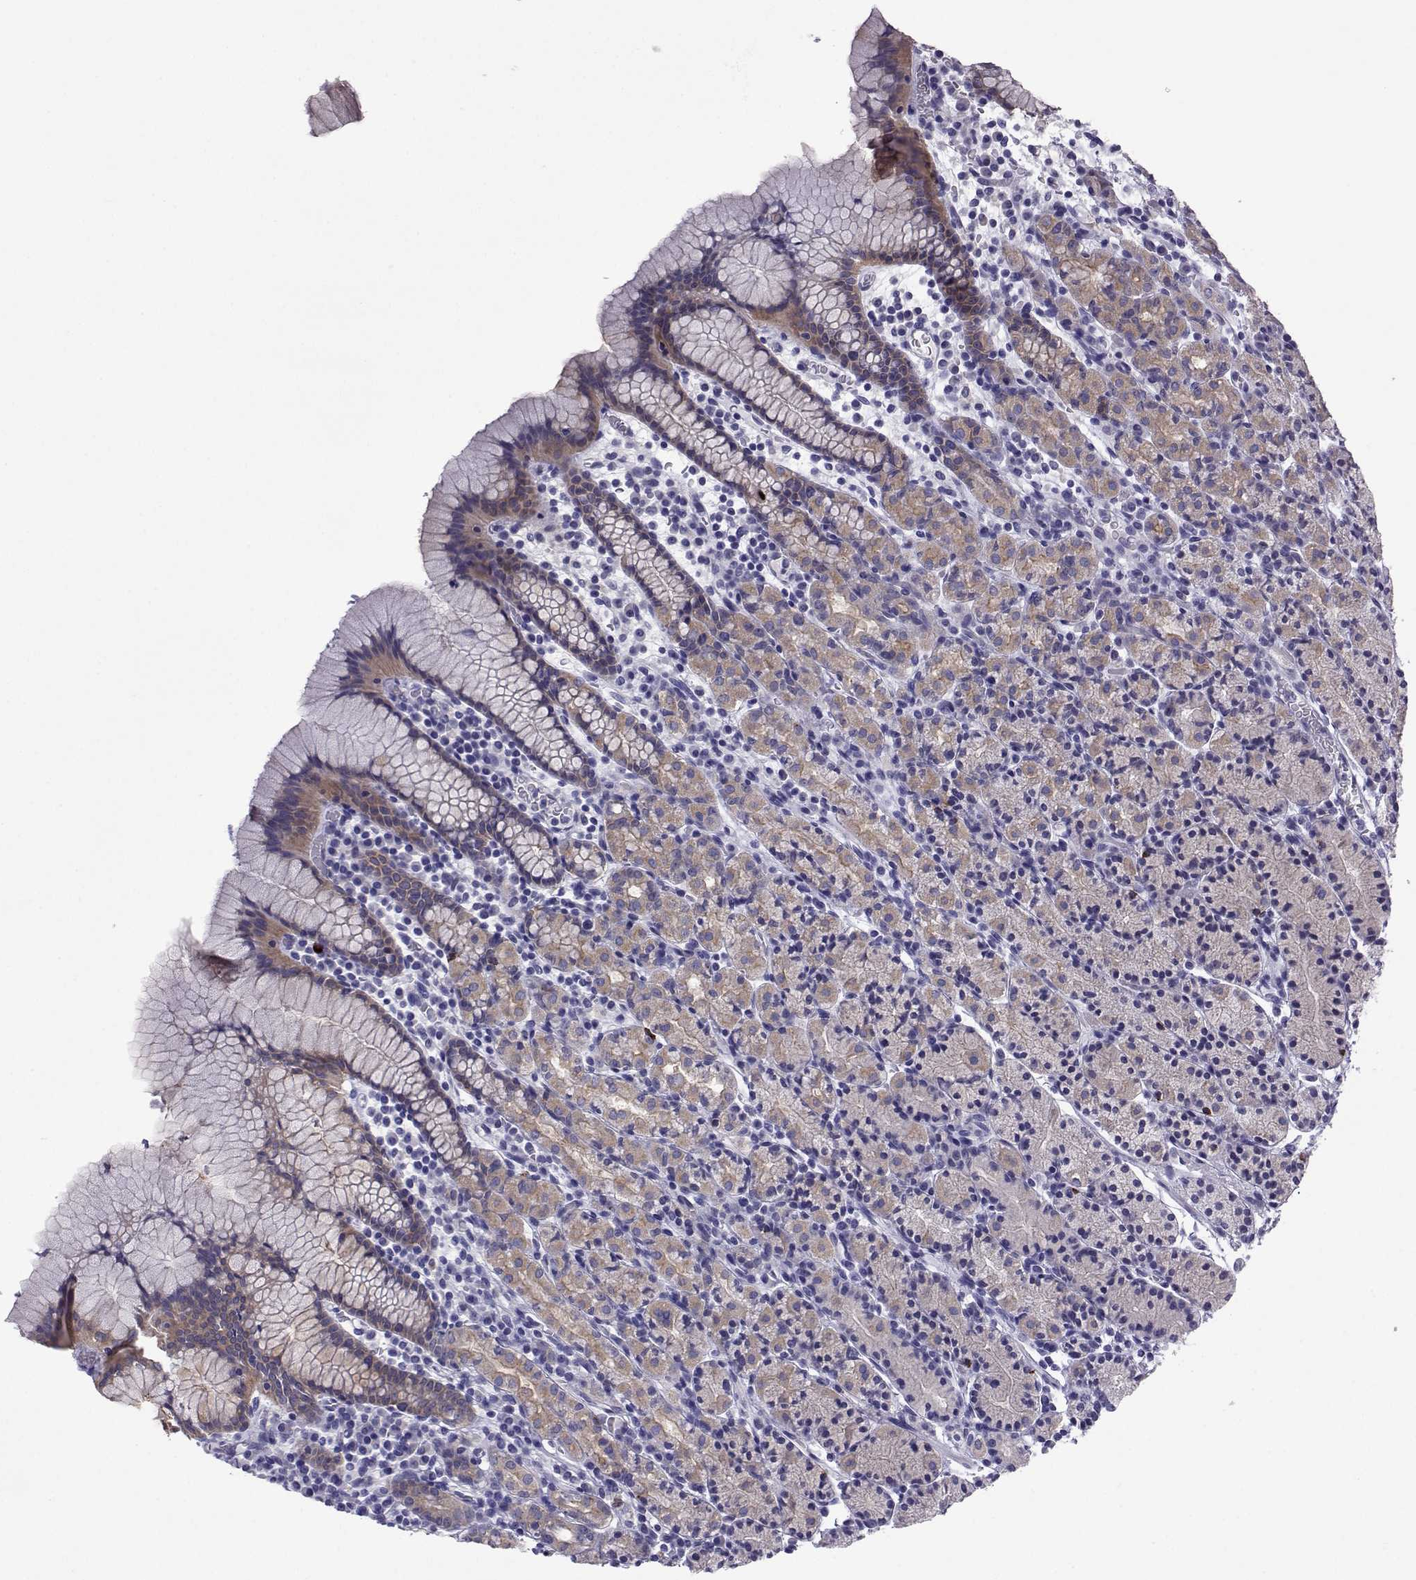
{"staining": {"intensity": "weak", "quantity": "25%-75%", "location": "cytoplasmic/membranous"}, "tissue": "stomach", "cell_type": "Glandular cells", "image_type": "normal", "snomed": [{"axis": "morphology", "description": "Normal tissue, NOS"}, {"axis": "topography", "description": "Stomach, upper"}, {"axis": "topography", "description": "Stomach"}], "caption": "IHC staining of normal stomach, which demonstrates low levels of weak cytoplasmic/membranous staining in approximately 25%-75% of glandular cells indicating weak cytoplasmic/membranous protein expression. The staining was performed using DAB (3,3'-diaminobenzidine) (brown) for protein detection and nuclei were counterstained in hematoxylin (blue).", "gene": "COL22A1", "patient": {"sex": "male", "age": 62}}